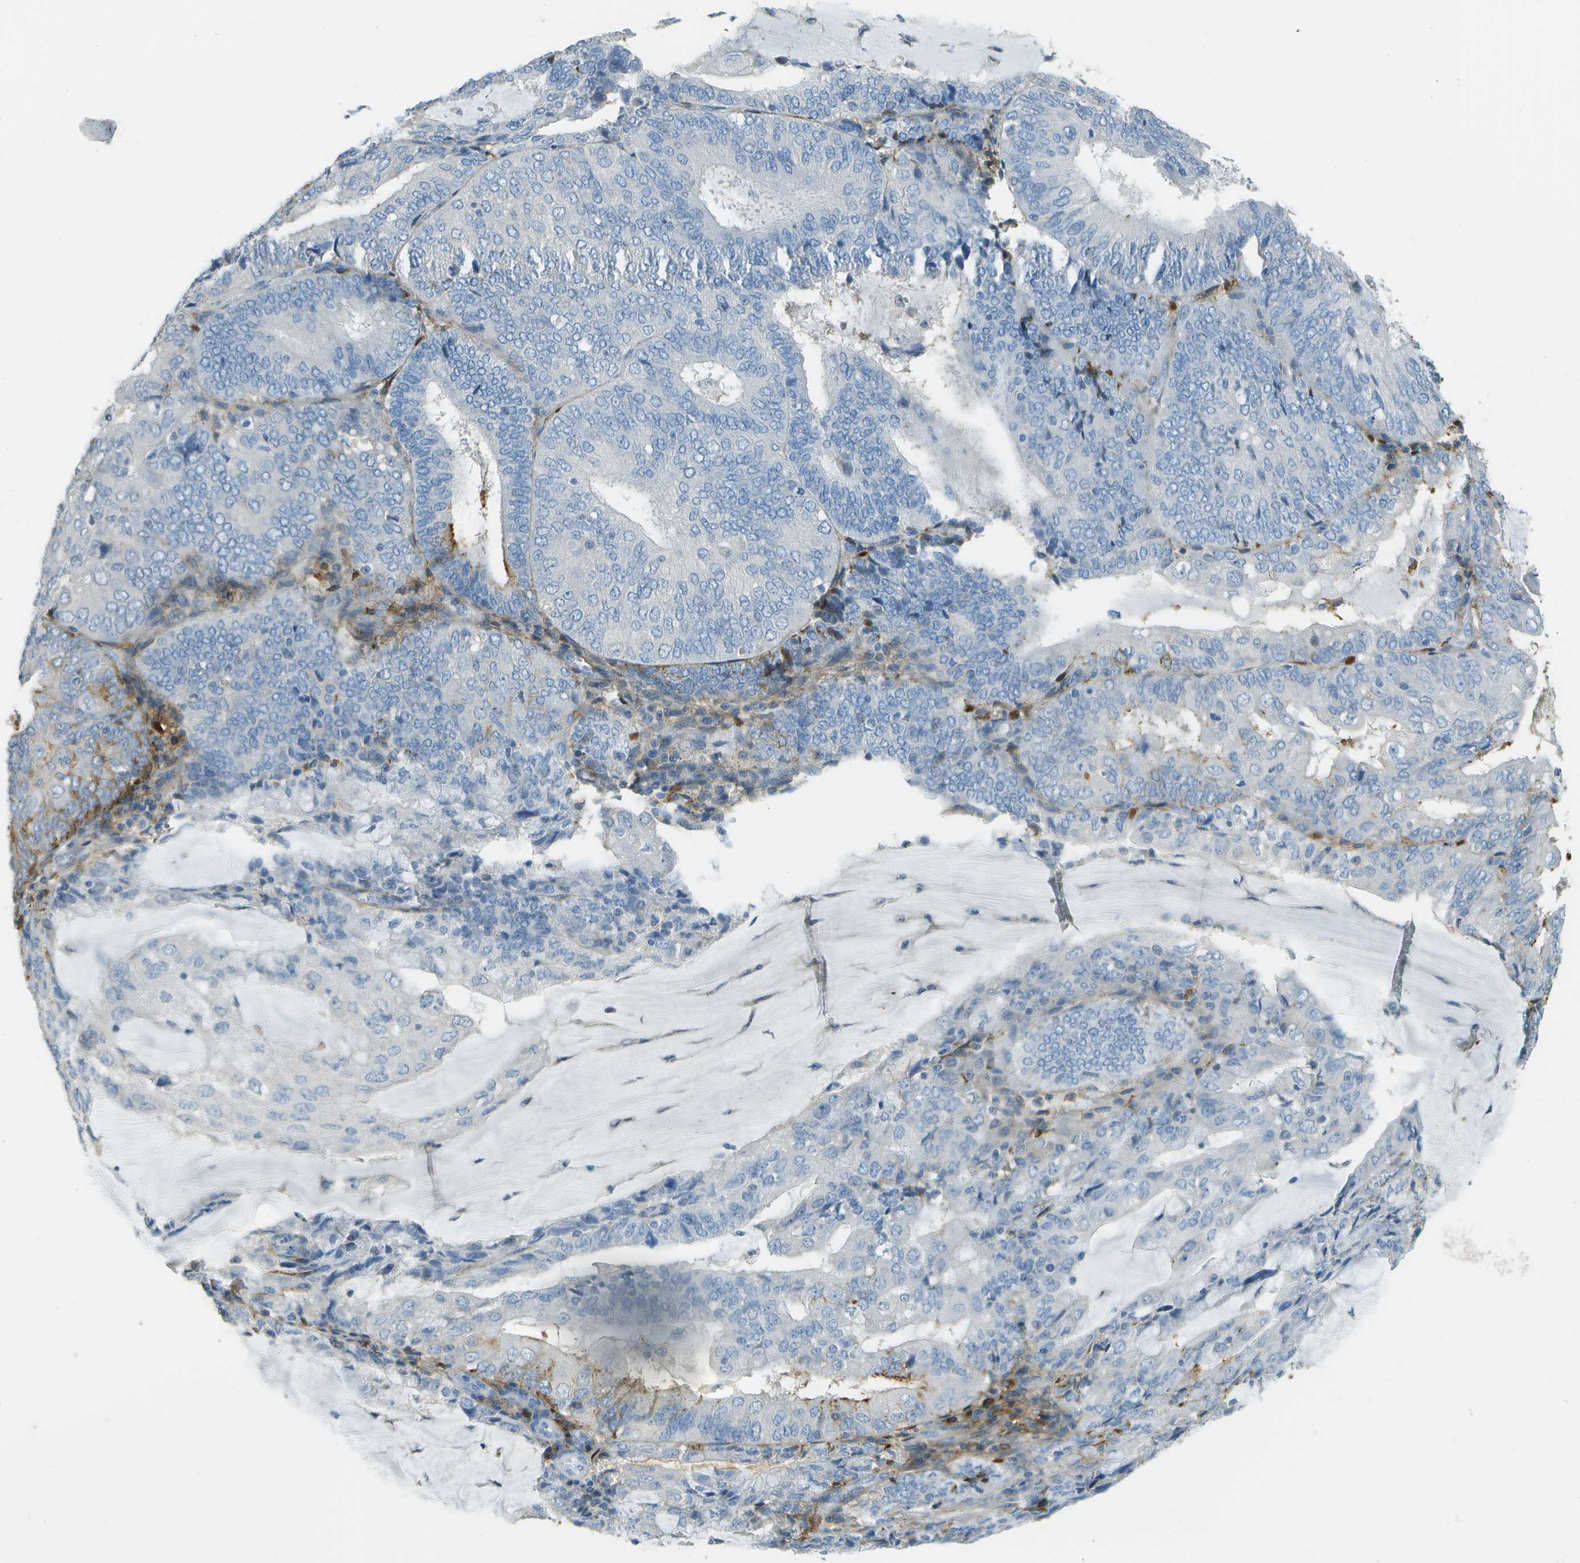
{"staining": {"intensity": "negative", "quantity": "none", "location": "none"}, "tissue": "endometrial cancer", "cell_type": "Tumor cells", "image_type": "cancer", "snomed": [{"axis": "morphology", "description": "Adenocarcinoma, NOS"}, {"axis": "topography", "description": "Endometrium"}], "caption": "A high-resolution histopathology image shows IHC staining of endometrial cancer, which displays no significant staining in tumor cells. The staining was performed using DAB (3,3'-diaminobenzidine) to visualize the protein expression in brown, while the nuclei were stained in blue with hematoxylin (Magnification: 20x).", "gene": "DCN", "patient": {"sex": "female", "age": 81}}